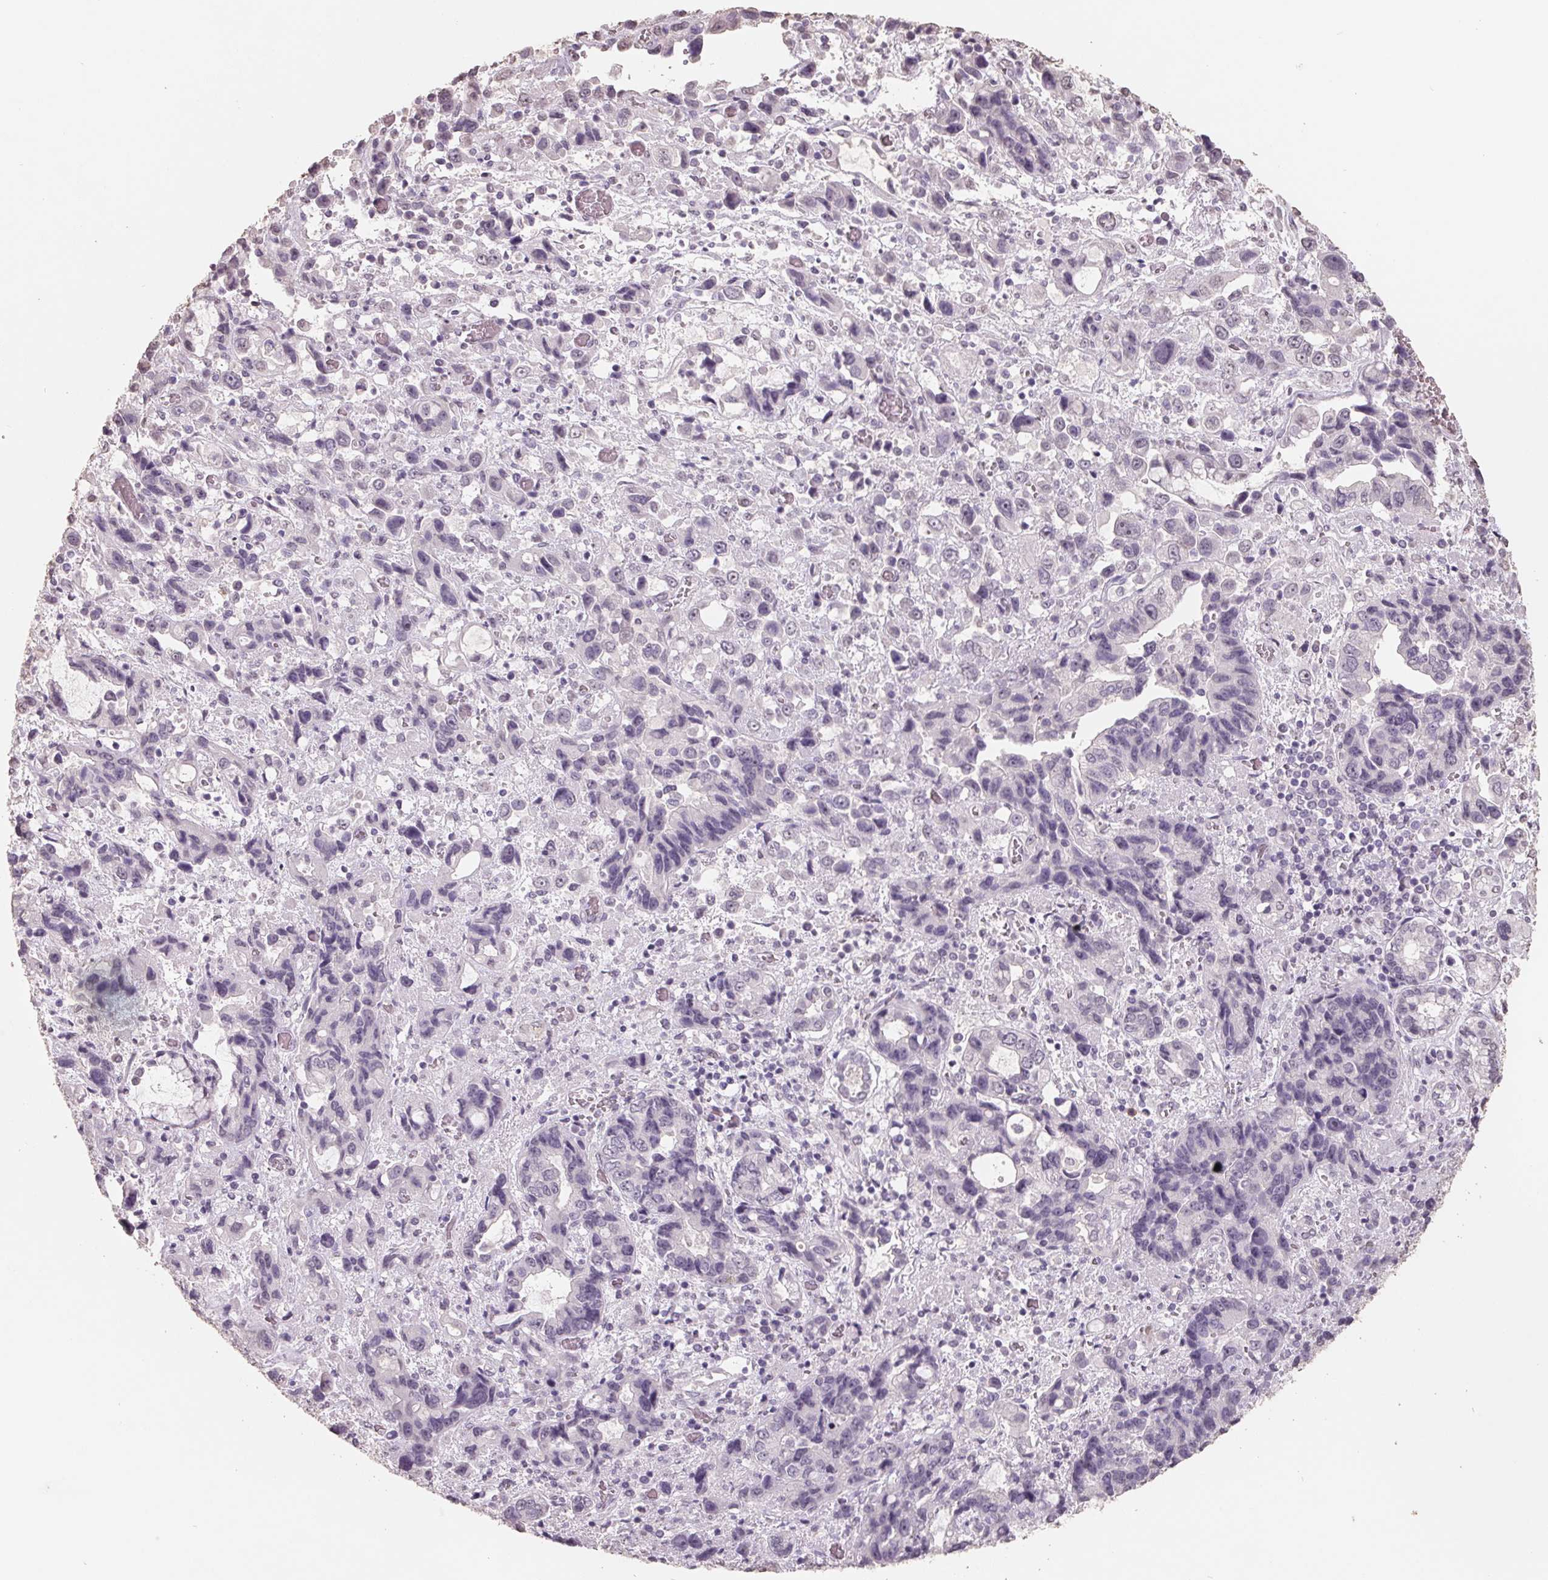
{"staining": {"intensity": "negative", "quantity": "none", "location": "none"}, "tissue": "stomach cancer", "cell_type": "Tumor cells", "image_type": "cancer", "snomed": [{"axis": "morphology", "description": "Adenocarcinoma, NOS"}, {"axis": "topography", "description": "Stomach, upper"}], "caption": "High magnification brightfield microscopy of stomach adenocarcinoma stained with DAB (3,3'-diaminobenzidine) (brown) and counterstained with hematoxylin (blue): tumor cells show no significant expression.", "gene": "FTCD", "patient": {"sex": "female", "age": 81}}